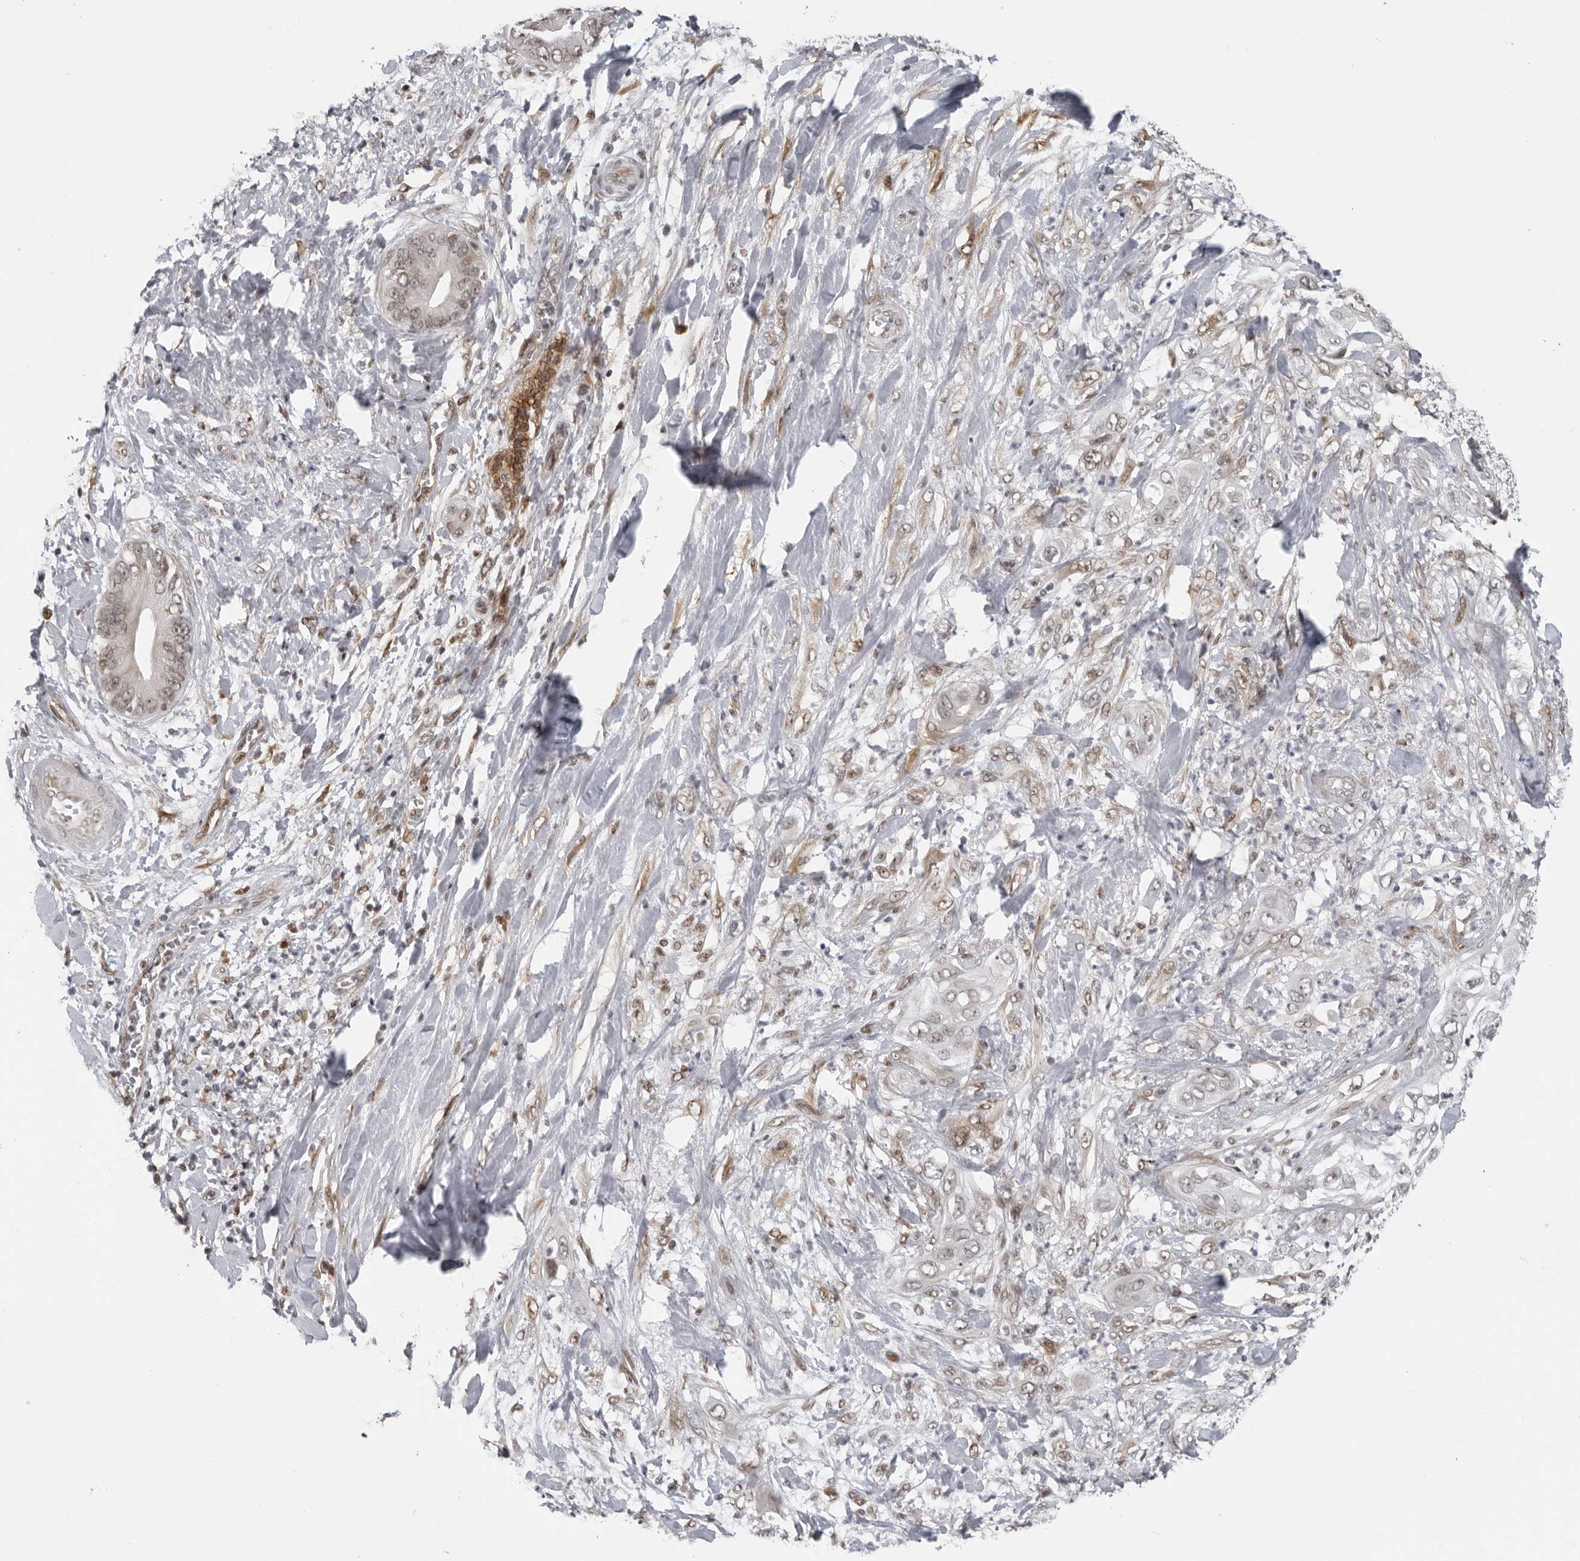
{"staining": {"intensity": "weak", "quantity": "25%-75%", "location": "nuclear"}, "tissue": "pancreatic cancer", "cell_type": "Tumor cells", "image_type": "cancer", "snomed": [{"axis": "morphology", "description": "Adenocarcinoma, NOS"}, {"axis": "topography", "description": "Pancreas"}], "caption": "This is a micrograph of immunohistochemistry (IHC) staining of pancreatic adenocarcinoma, which shows weak positivity in the nuclear of tumor cells.", "gene": "MAF", "patient": {"sex": "female", "age": 78}}